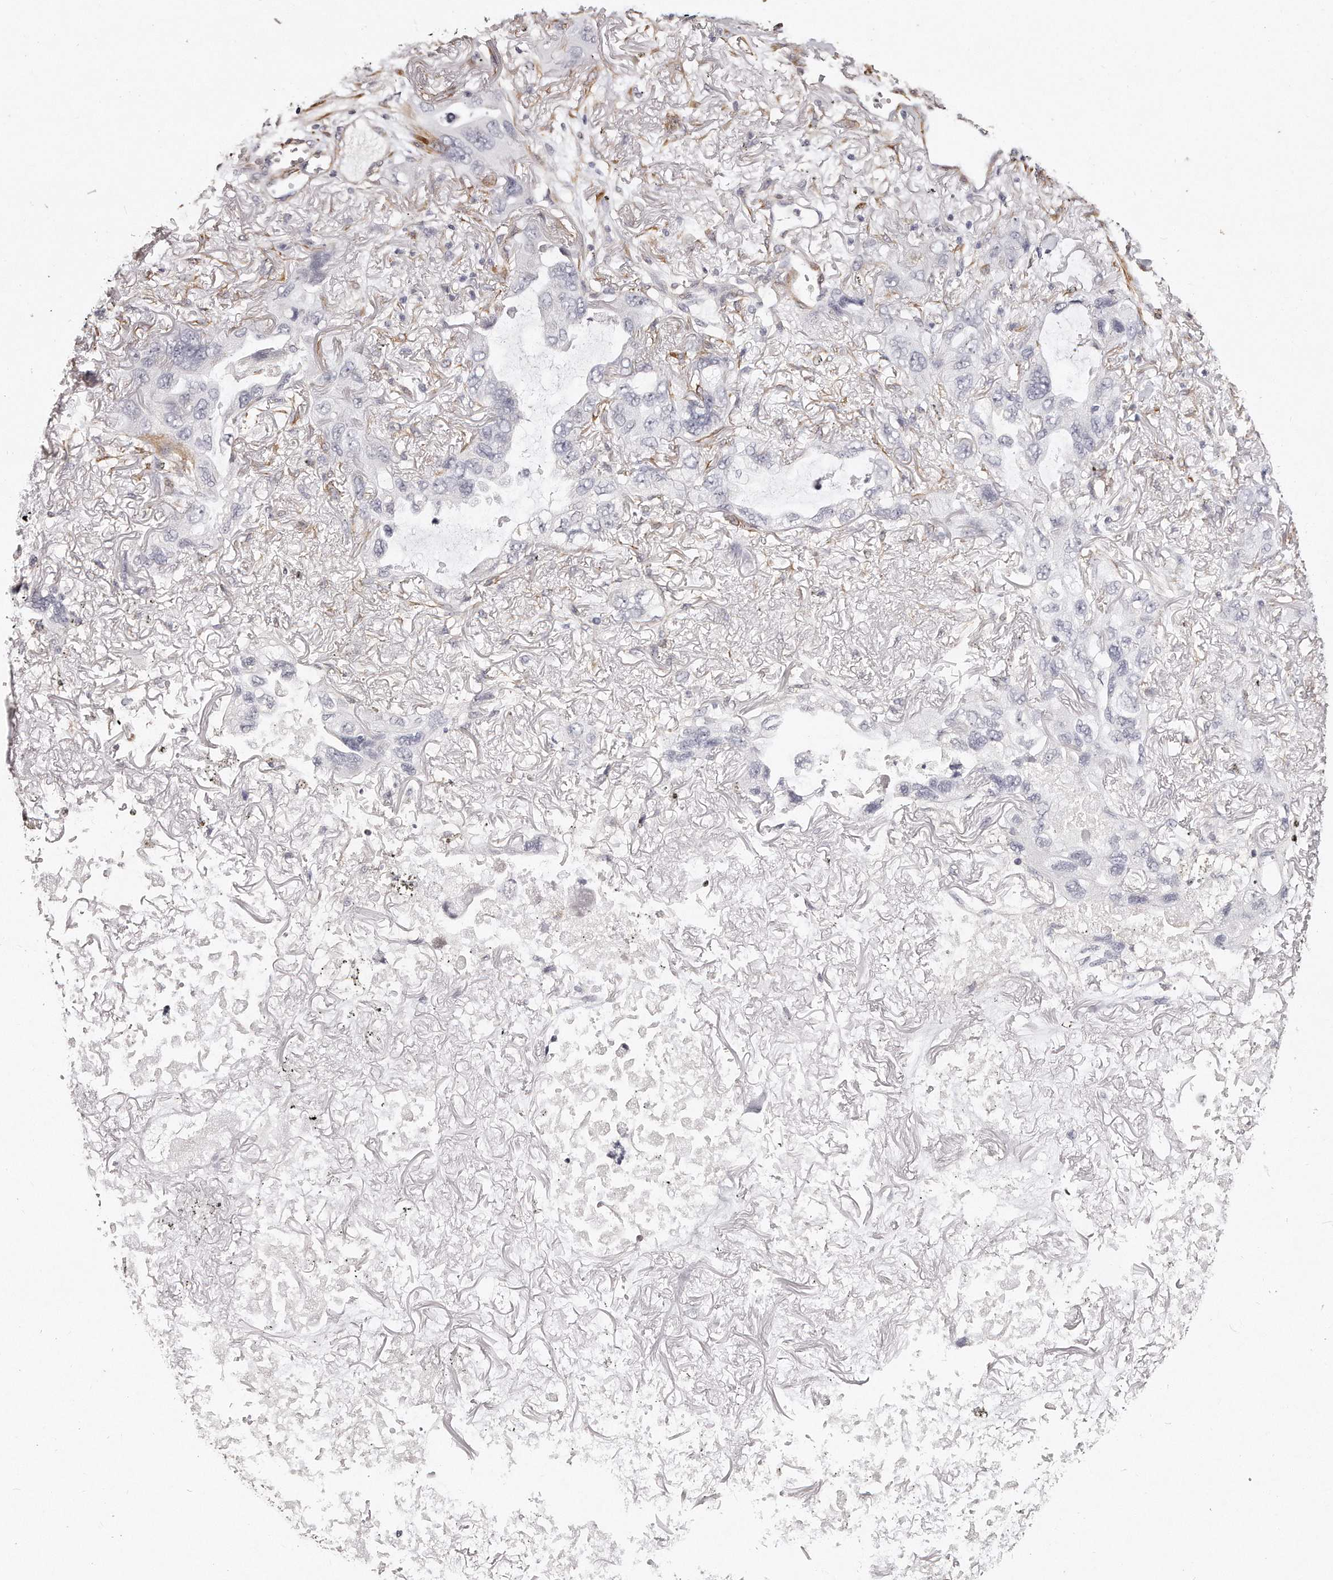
{"staining": {"intensity": "negative", "quantity": "none", "location": "none"}, "tissue": "lung cancer", "cell_type": "Tumor cells", "image_type": "cancer", "snomed": [{"axis": "morphology", "description": "Squamous cell carcinoma, NOS"}, {"axis": "topography", "description": "Lung"}], "caption": "This is a photomicrograph of immunohistochemistry staining of squamous cell carcinoma (lung), which shows no staining in tumor cells. The staining was performed using DAB to visualize the protein expression in brown, while the nuclei were stained in blue with hematoxylin (Magnification: 20x).", "gene": "LMOD1", "patient": {"sex": "female", "age": 73}}